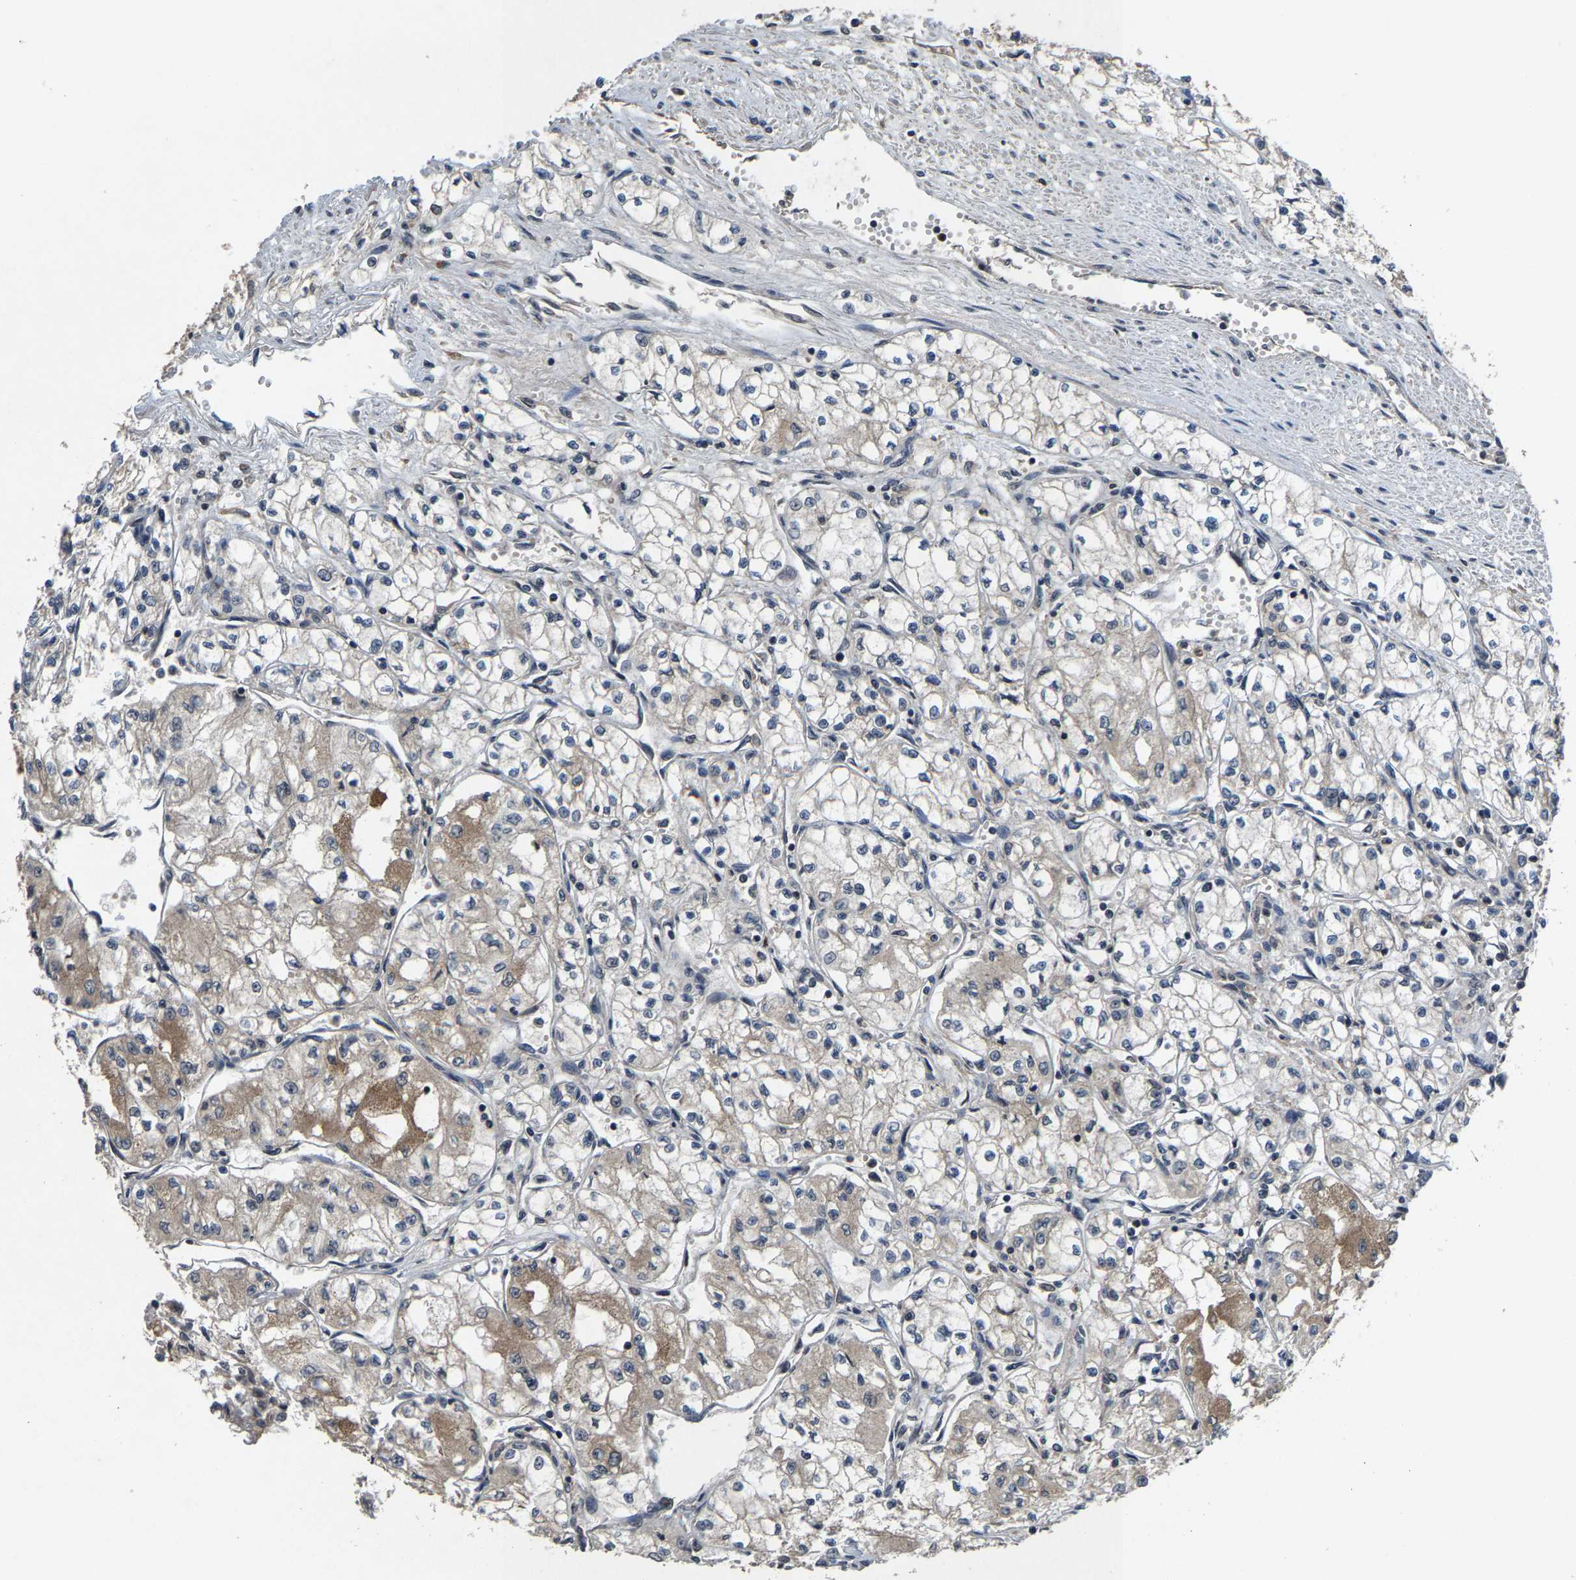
{"staining": {"intensity": "moderate", "quantity": "<25%", "location": "cytoplasmic/membranous"}, "tissue": "renal cancer", "cell_type": "Tumor cells", "image_type": "cancer", "snomed": [{"axis": "morphology", "description": "Normal tissue, NOS"}, {"axis": "morphology", "description": "Adenocarcinoma, NOS"}, {"axis": "topography", "description": "Kidney"}], "caption": "Renal cancer stained with a brown dye displays moderate cytoplasmic/membranous positive staining in approximately <25% of tumor cells.", "gene": "HUWE1", "patient": {"sex": "male", "age": 59}}